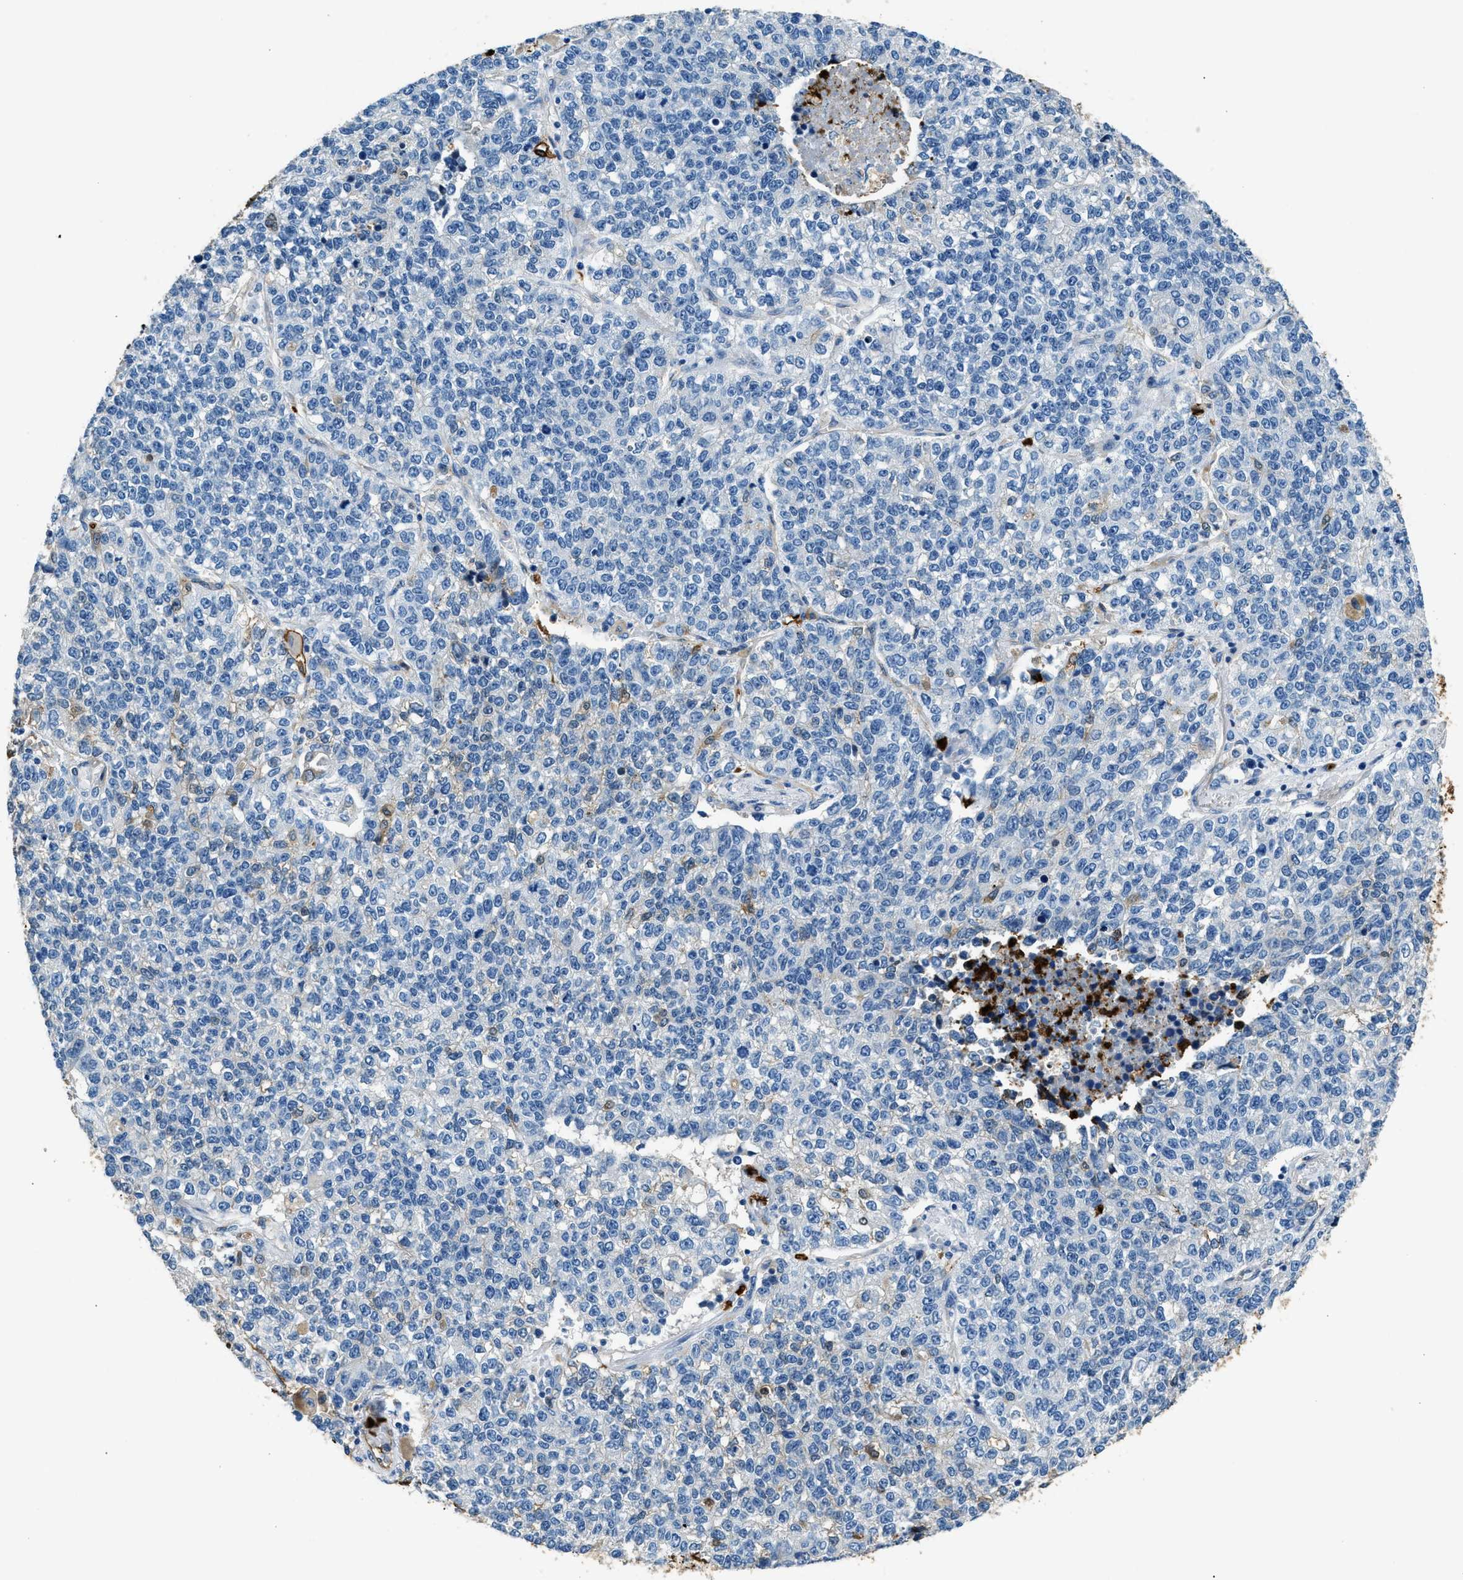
{"staining": {"intensity": "negative", "quantity": "none", "location": "none"}, "tissue": "lung cancer", "cell_type": "Tumor cells", "image_type": "cancer", "snomed": [{"axis": "morphology", "description": "Adenocarcinoma, NOS"}, {"axis": "topography", "description": "Lung"}], "caption": "IHC image of neoplastic tissue: human adenocarcinoma (lung) stained with DAB displays no significant protein expression in tumor cells. Nuclei are stained in blue.", "gene": "ANXA3", "patient": {"sex": "male", "age": 49}}